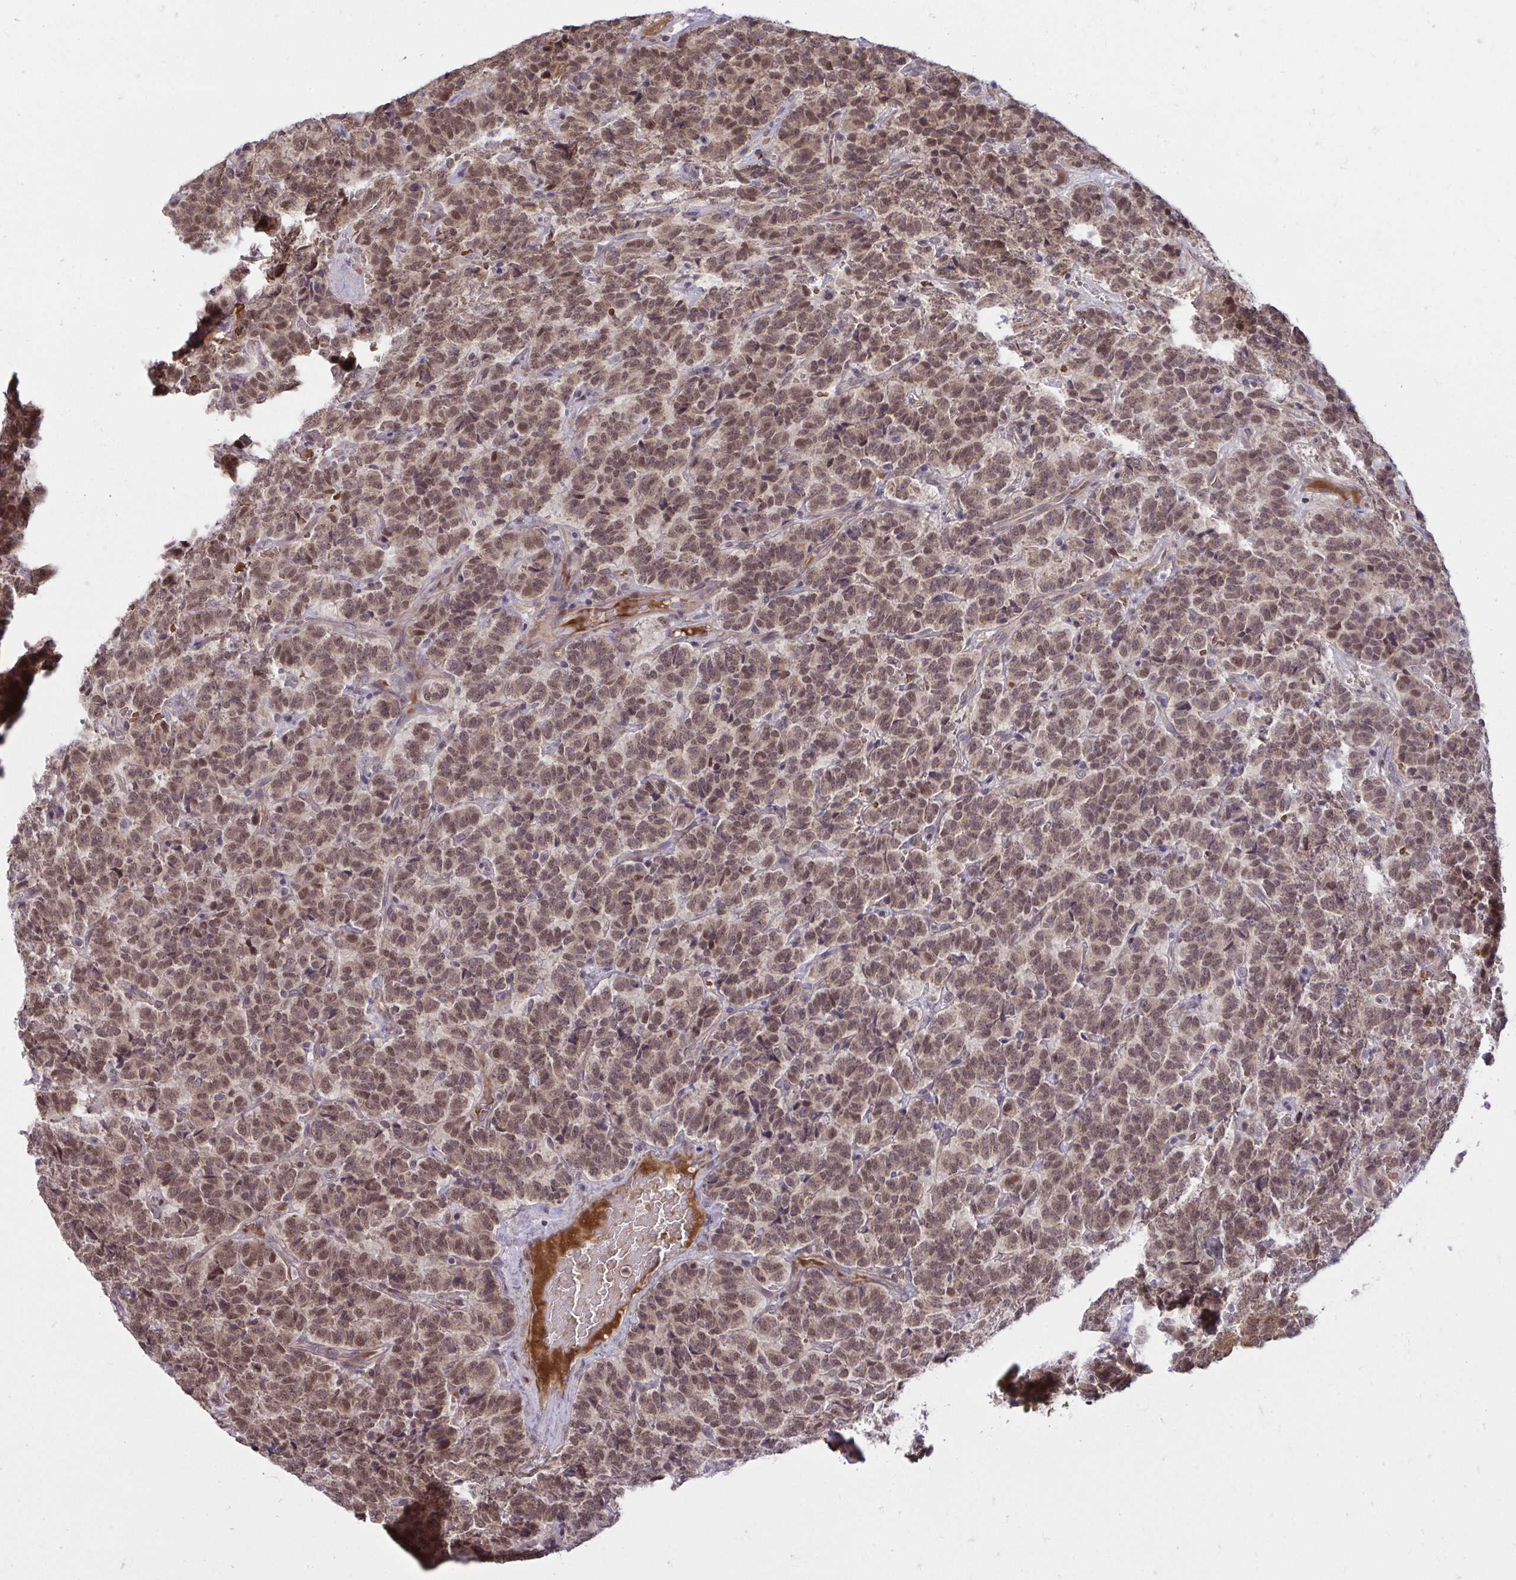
{"staining": {"intensity": "moderate", "quantity": ">75%", "location": "cytoplasmic/membranous,nuclear"}, "tissue": "carcinoid", "cell_type": "Tumor cells", "image_type": "cancer", "snomed": [{"axis": "morphology", "description": "Carcinoid, malignant, NOS"}, {"axis": "topography", "description": "Pancreas"}], "caption": "Protein positivity by immunohistochemistry exhibits moderate cytoplasmic/membranous and nuclear staining in approximately >75% of tumor cells in carcinoid.", "gene": "ZSCAN9", "patient": {"sex": "male", "age": 36}}